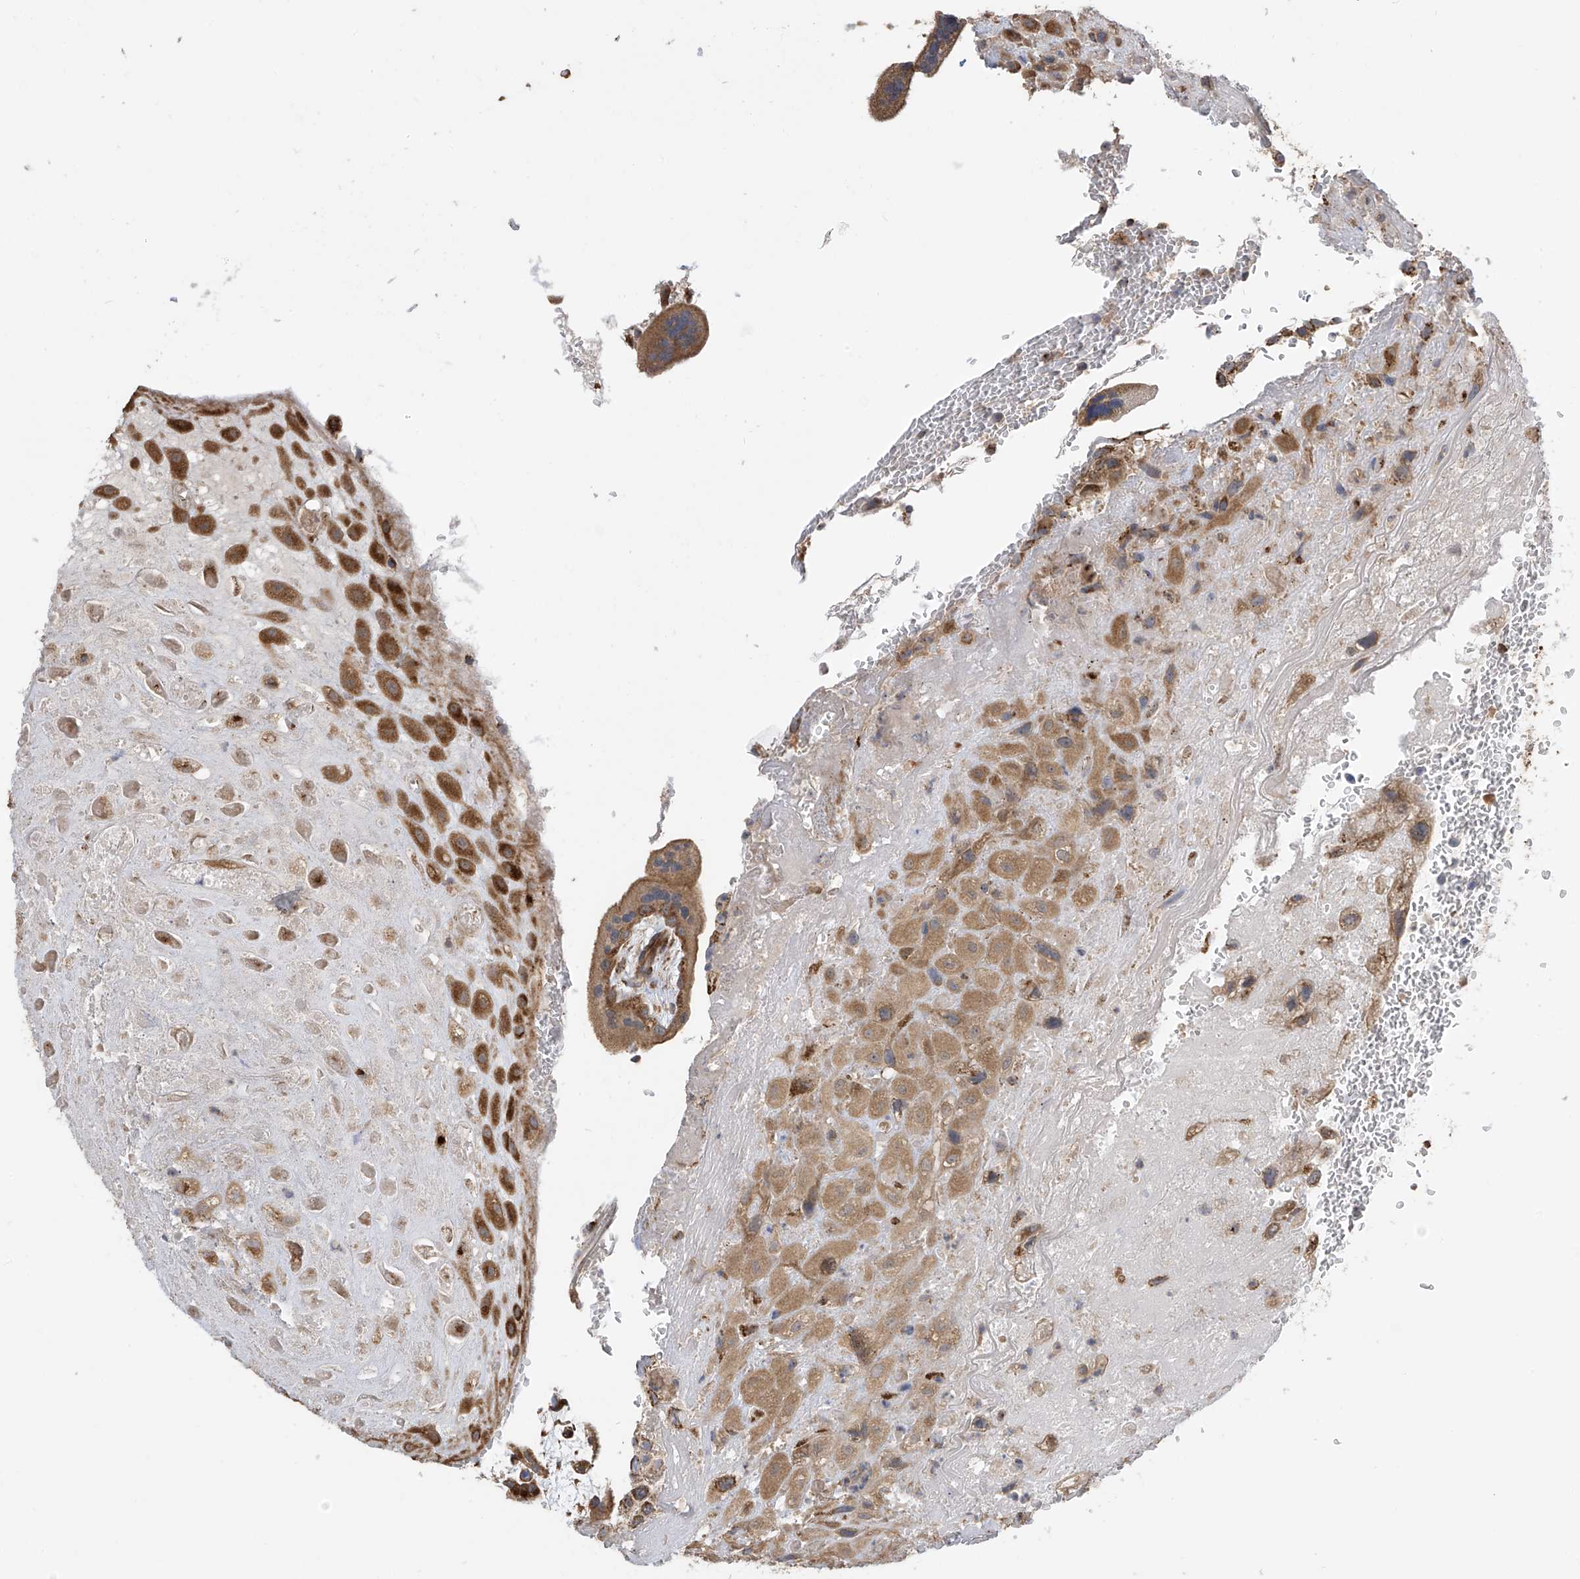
{"staining": {"intensity": "moderate", "quantity": ">75%", "location": "cytoplasmic/membranous"}, "tissue": "placenta", "cell_type": "Decidual cells", "image_type": "normal", "snomed": [{"axis": "morphology", "description": "Normal tissue, NOS"}, {"axis": "topography", "description": "Placenta"}], "caption": "Decidual cells reveal medium levels of moderate cytoplasmic/membranous expression in approximately >75% of cells in unremarkable human placenta. Using DAB (3,3'-diaminobenzidine) (brown) and hematoxylin (blue) stains, captured at high magnification using brightfield microscopy.", "gene": "PNPT1", "patient": {"sex": "female", "age": 35}}